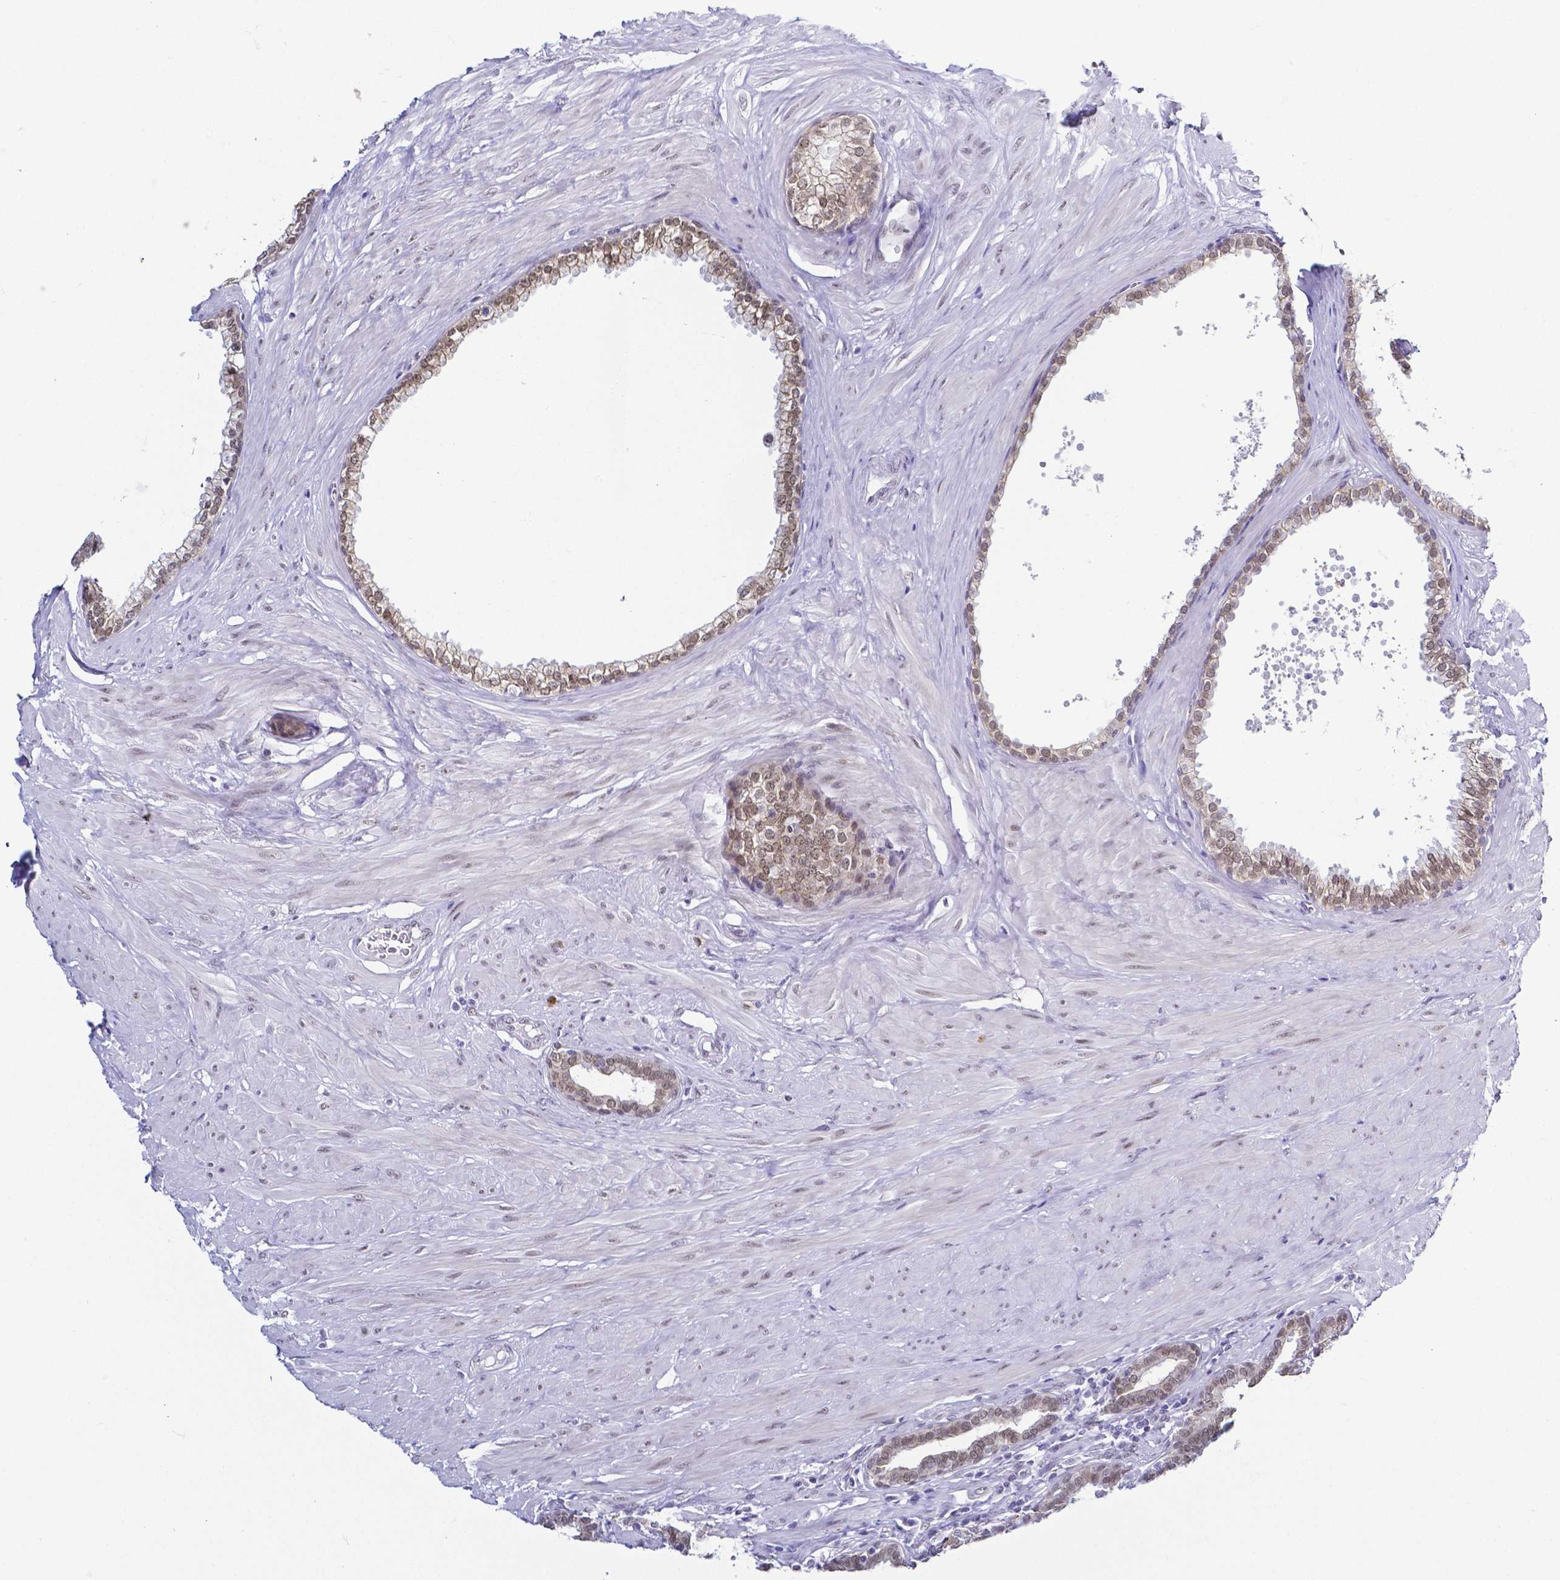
{"staining": {"intensity": "moderate", "quantity": "25%-75%", "location": "nuclear"}, "tissue": "prostate", "cell_type": "Glandular cells", "image_type": "normal", "snomed": [{"axis": "morphology", "description": "Normal tissue, NOS"}, {"axis": "topography", "description": "Prostate"}, {"axis": "topography", "description": "Peripheral nerve tissue"}], "caption": "Human prostate stained for a protein (brown) reveals moderate nuclear positive expression in approximately 25%-75% of glandular cells.", "gene": "FAM83G", "patient": {"sex": "male", "age": 55}}